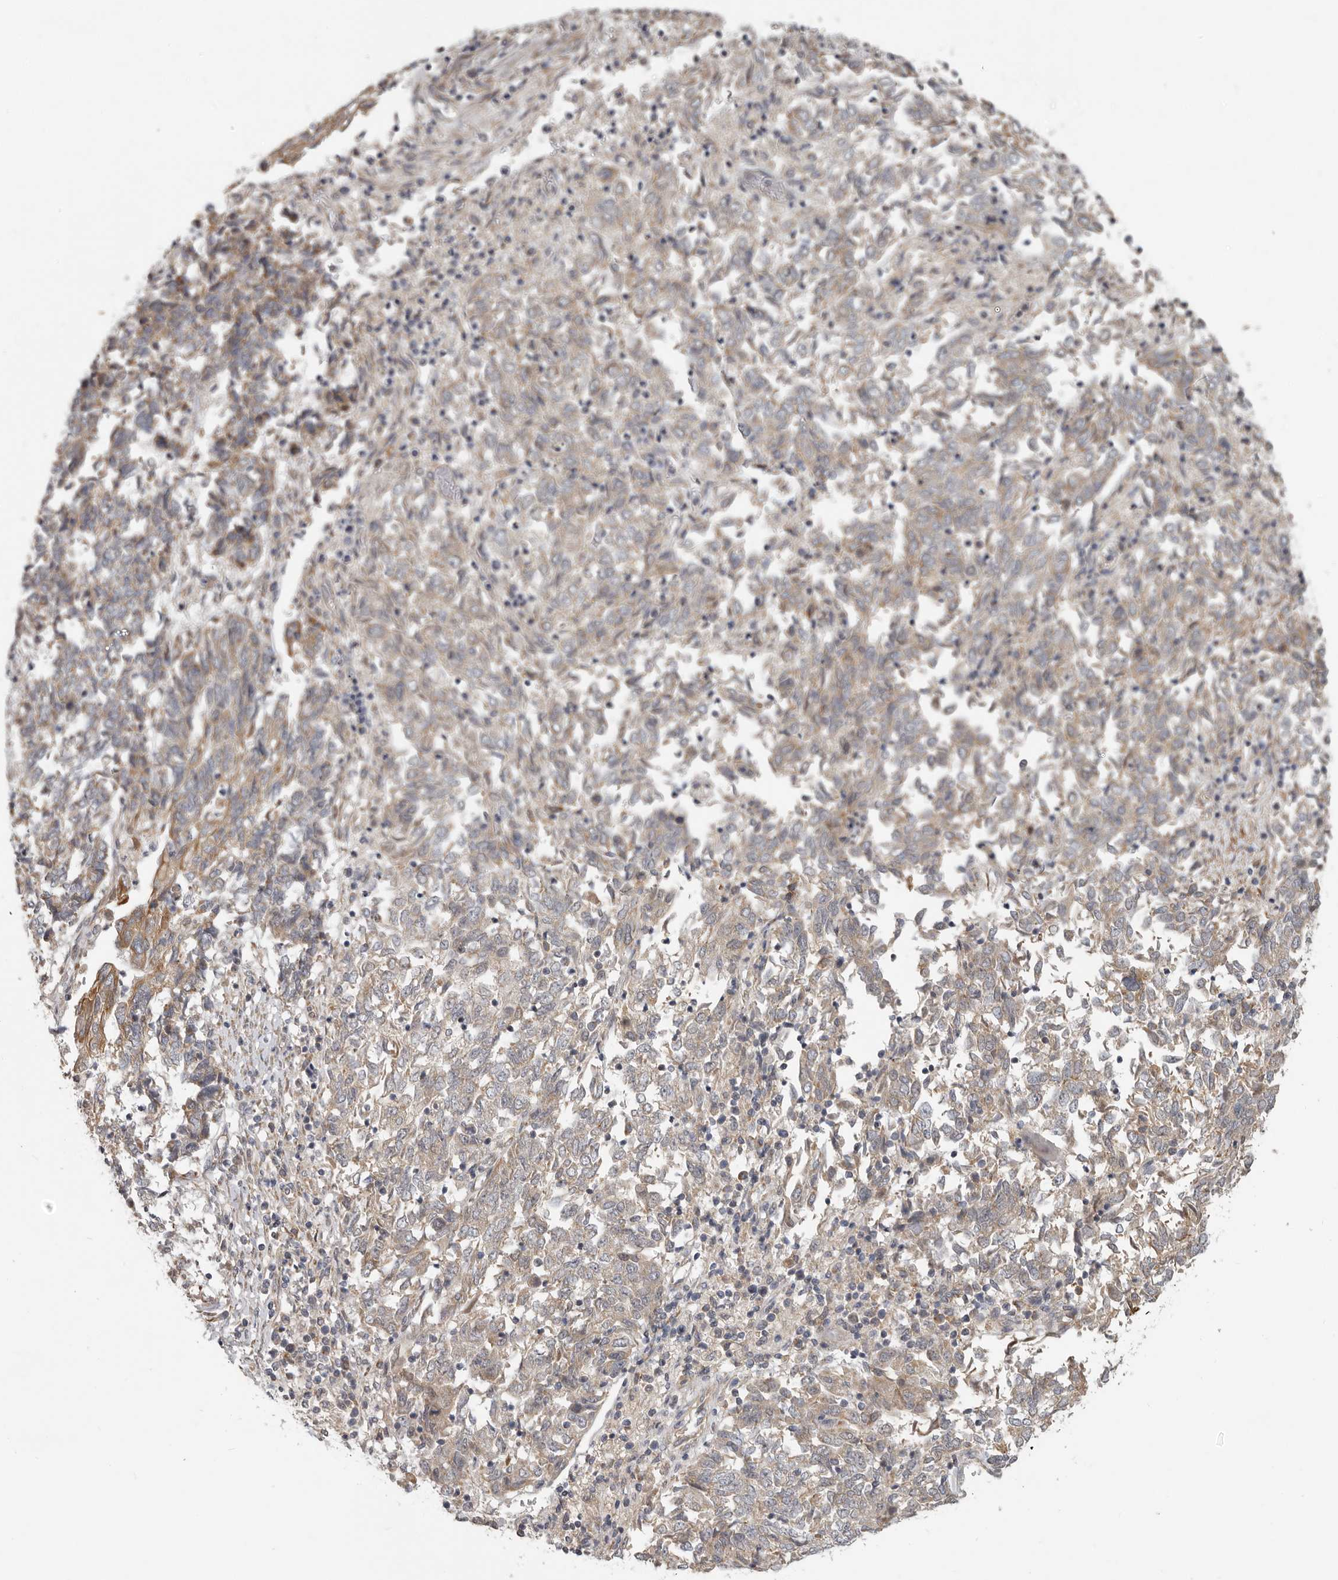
{"staining": {"intensity": "weak", "quantity": ">75%", "location": "cytoplasmic/membranous"}, "tissue": "endometrial cancer", "cell_type": "Tumor cells", "image_type": "cancer", "snomed": [{"axis": "morphology", "description": "Adenocarcinoma, NOS"}, {"axis": "topography", "description": "Endometrium"}], "caption": "Immunohistochemical staining of human endometrial cancer (adenocarcinoma) demonstrates low levels of weak cytoplasmic/membranous positivity in about >75% of tumor cells.", "gene": "UNK", "patient": {"sex": "female", "age": 80}}